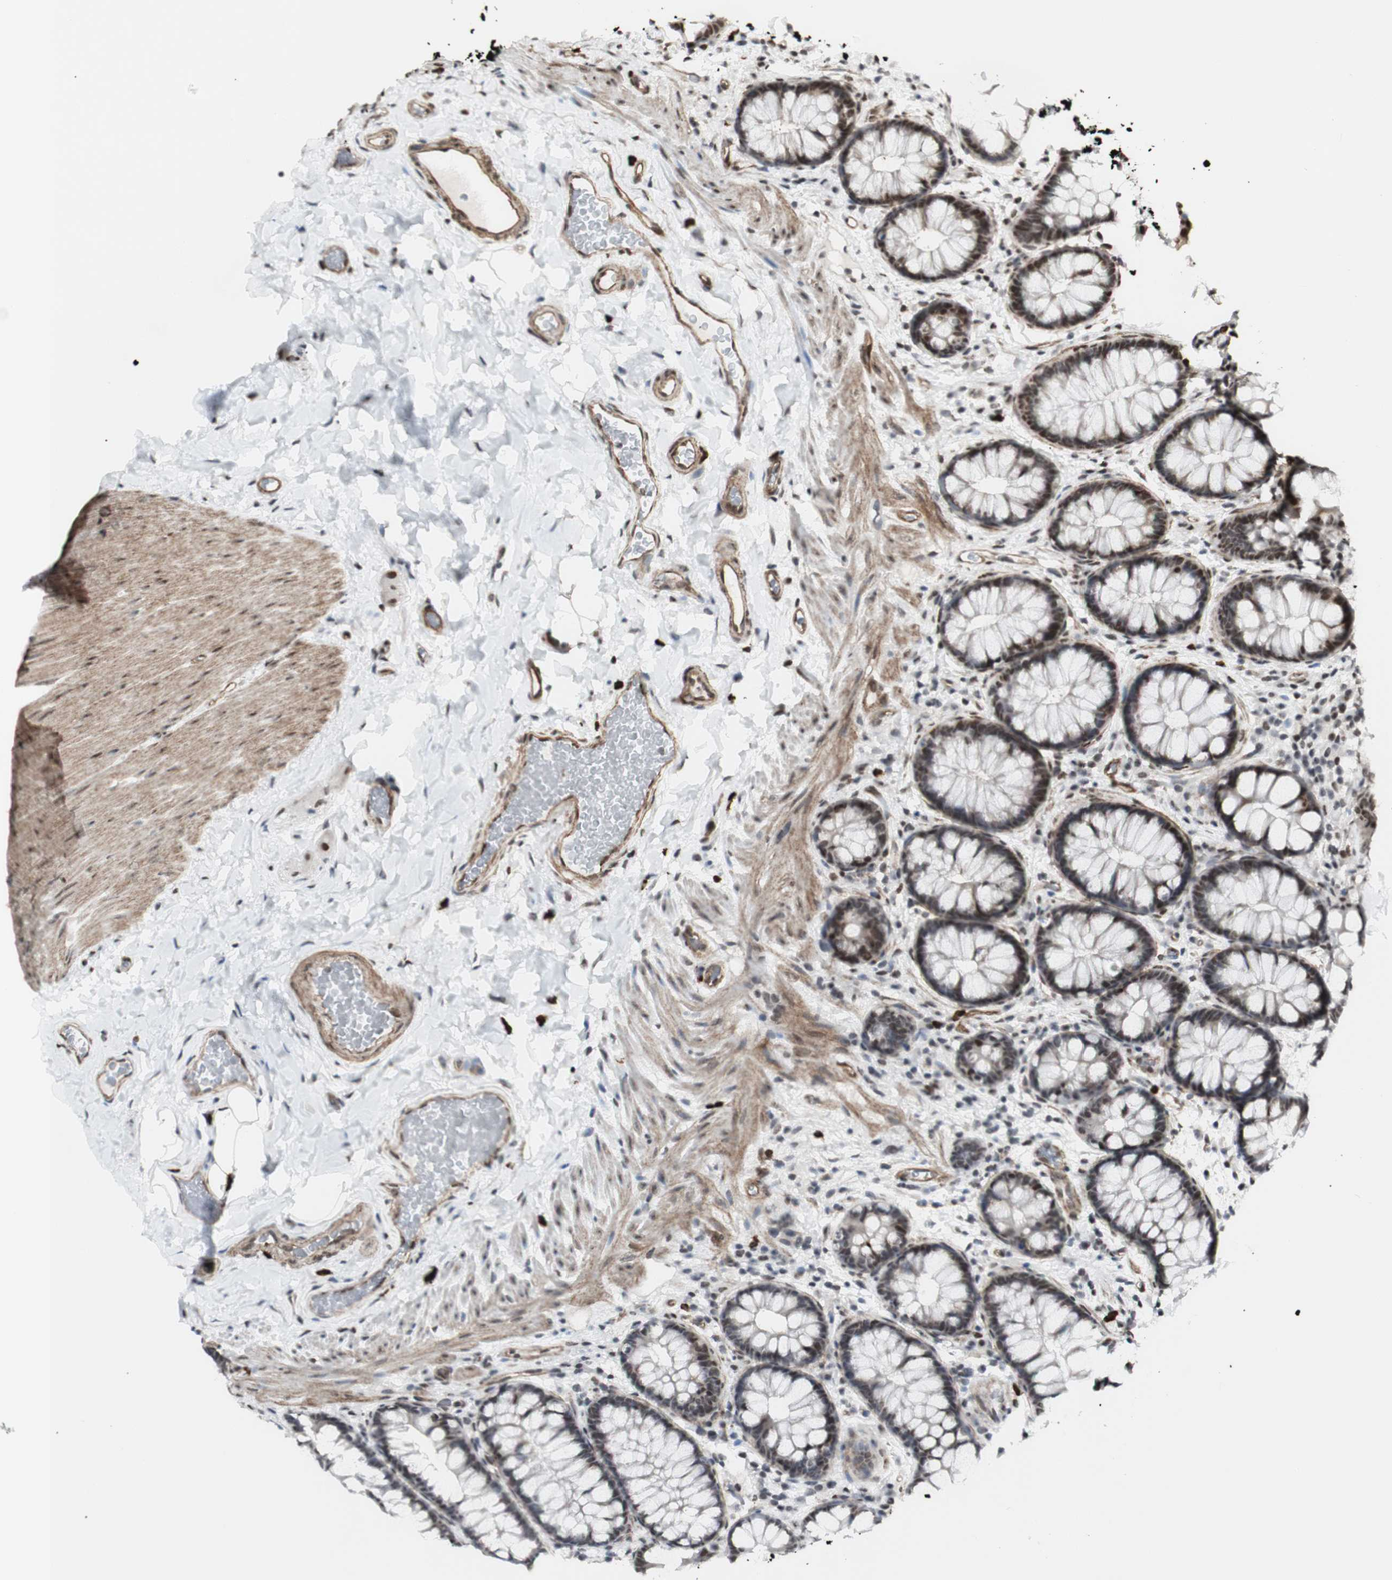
{"staining": {"intensity": "moderate", "quantity": ">75%", "location": "nuclear"}, "tissue": "colon", "cell_type": "Endothelial cells", "image_type": "normal", "snomed": [{"axis": "morphology", "description": "Normal tissue, NOS"}, {"axis": "topography", "description": "Colon"}], "caption": "Brown immunohistochemical staining in normal colon exhibits moderate nuclear staining in about >75% of endothelial cells.", "gene": "ZMYM6", "patient": {"sex": "female", "age": 80}}